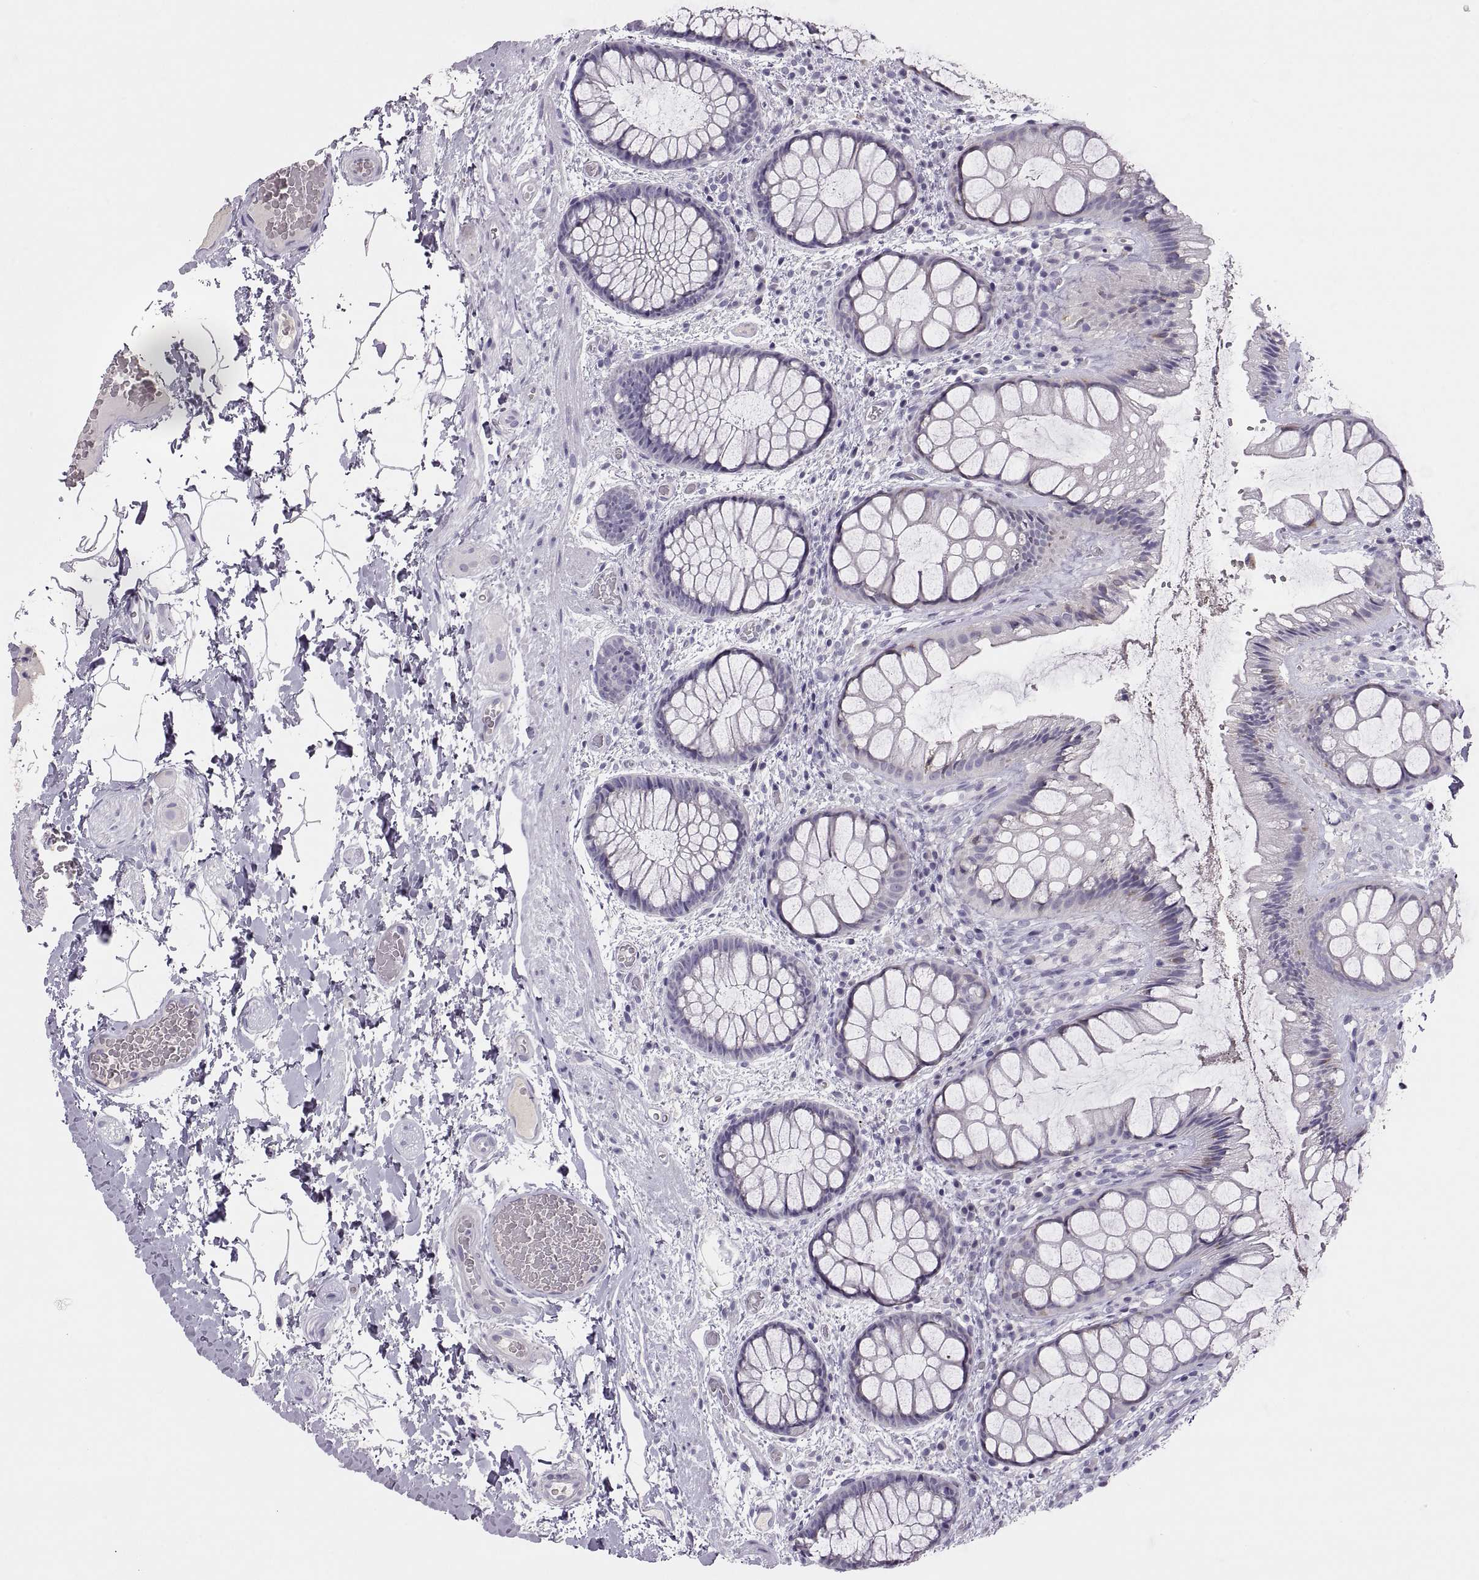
{"staining": {"intensity": "negative", "quantity": "none", "location": "none"}, "tissue": "rectum", "cell_type": "Glandular cells", "image_type": "normal", "snomed": [{"axis": "morphology", "description": "Normal tissue, NOS"}, {"axis": "topography", "description": "Rectum"}], "caption": "Immunohistochemistry photomicrograph of normal rectum stained for a protein (brown), which reveals no positivity in glandular cells.", "gene": "TBX19", "patient": {"sex": "female", "age": 62}}